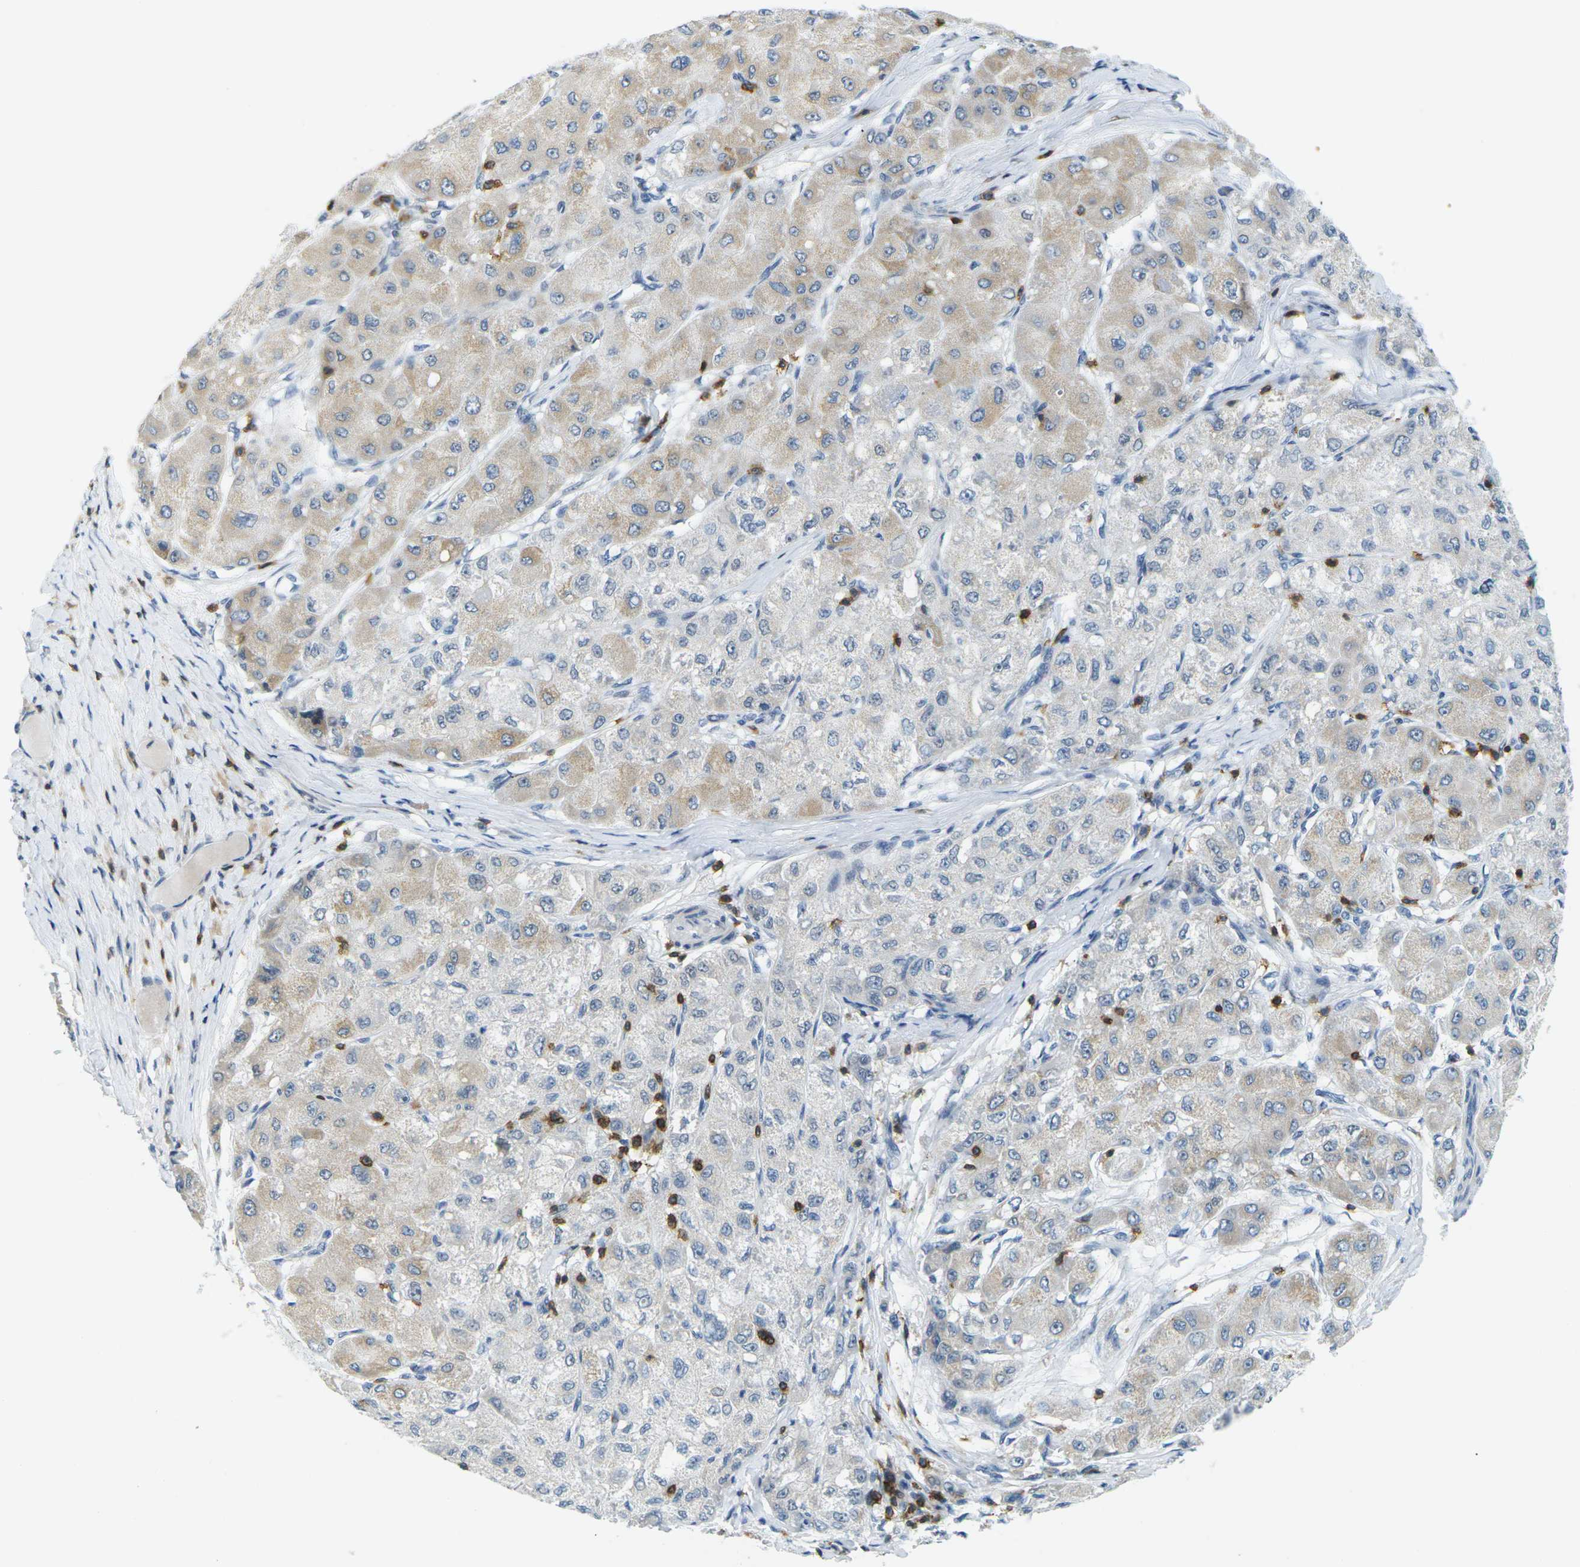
{"staining": {"intensity": "weak", "quantity": "25%-75%", "location": "cytoplasmic/membranous"}, "tissue": "liver cancer", "cell_type": "Tumor cells", "image_type": "cancer", "snomed": [{"axis": "morphology", "description": "Carcinoma, Hepatocellular, NOS"}, {"axis": "topography", "description": "Liver"}], "caption": "Immunohistochemistry photomicrograph of hepatocellular carcinoma (liver) stained for a protein (brown), which shows low levels of weak cytoplasmic/membranous expression in approximately 25%-75% of tumor cells.", "gene": "CD3D", "patient": {"sex": "male", "age": 80}}